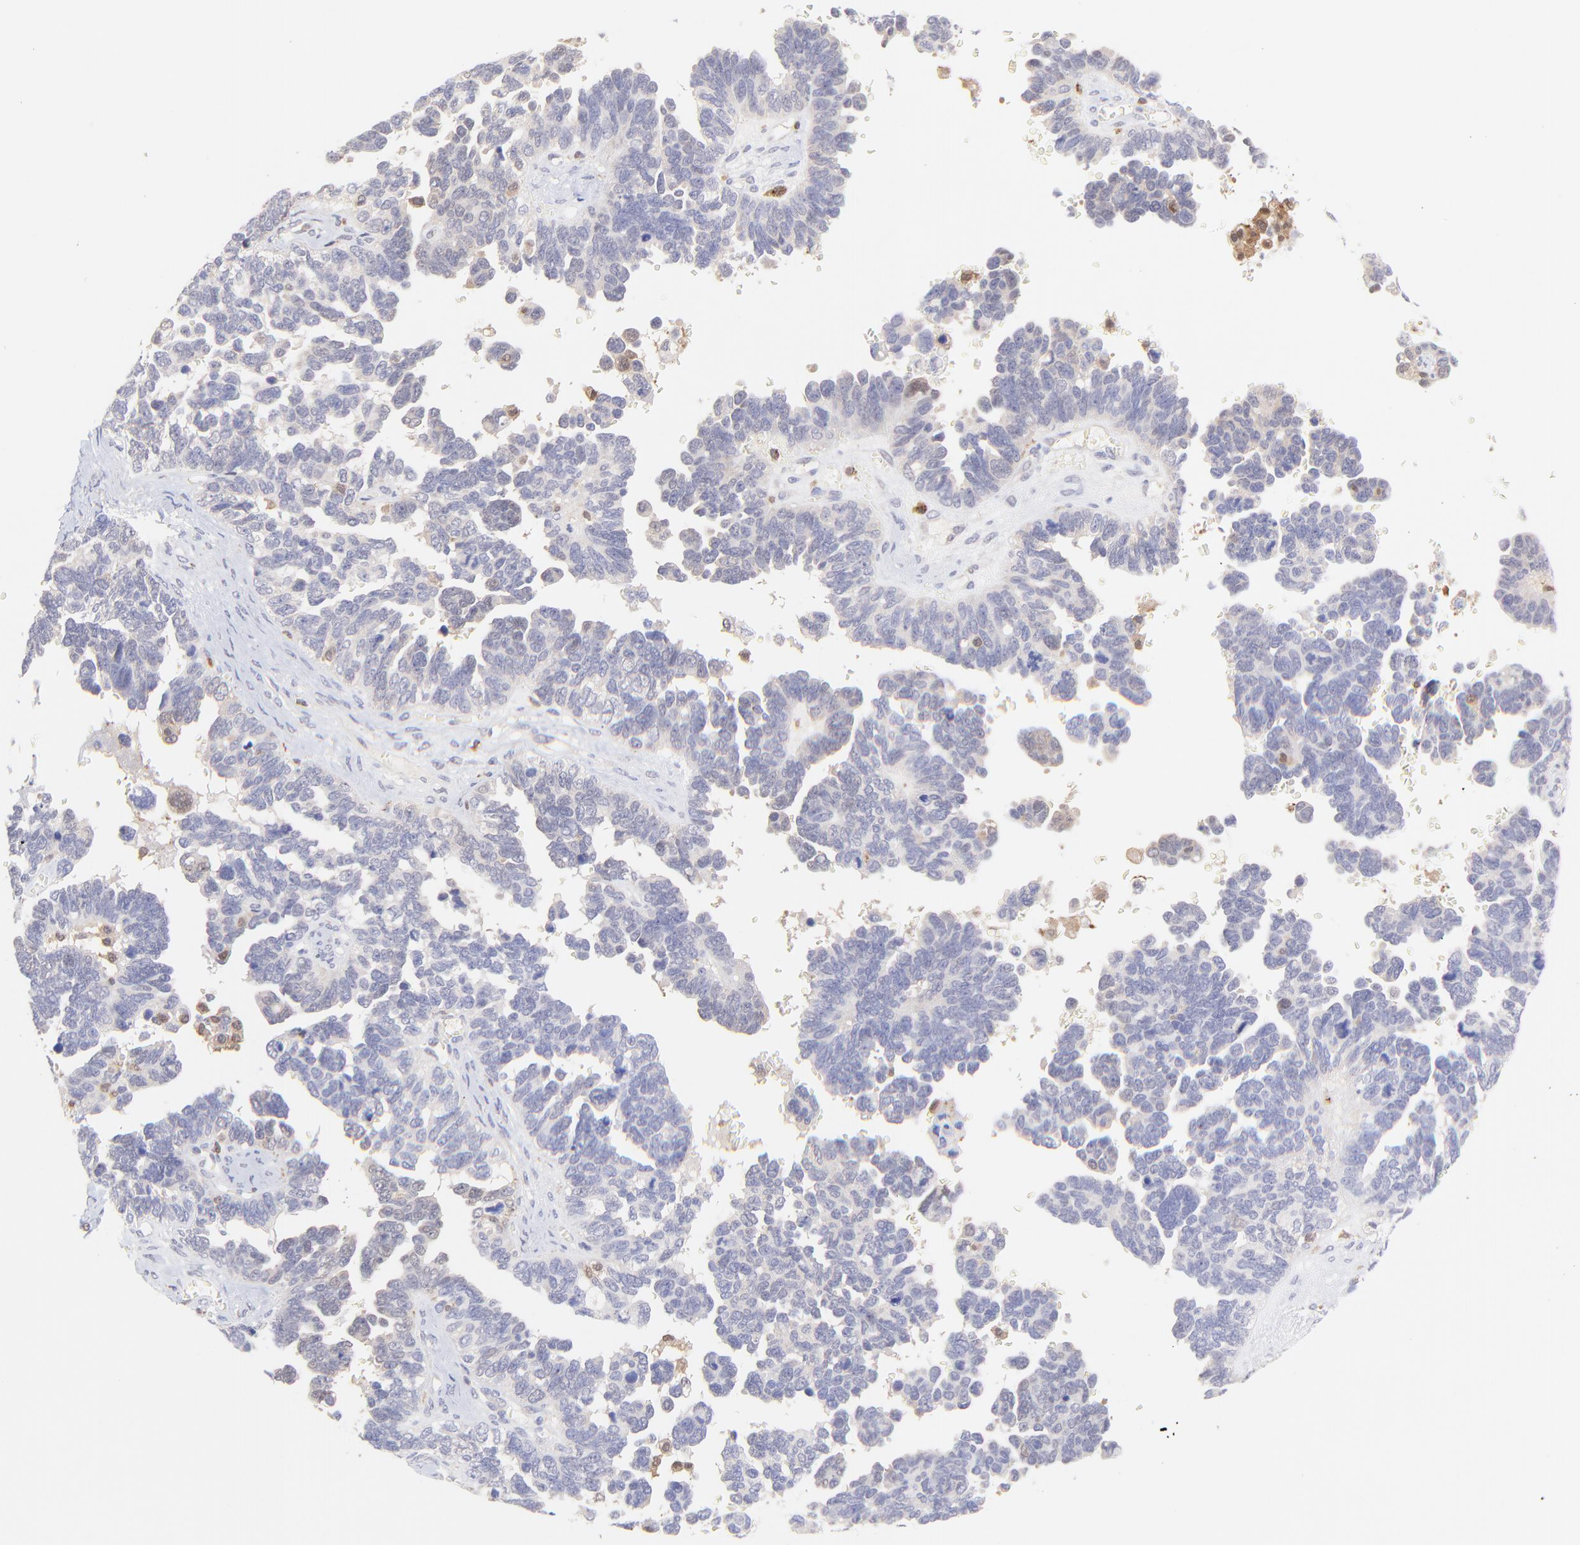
{"staining": {"intensity": "negative", "quantity": "none", "location": "none"}, "tissue": "ovarian cancer", "cell_type": "Tumor cells", "image_type": "cancer", "snomed": [{"axis": "morphology", "description": "Cystadenocarcinoma, serous, NOS"}, {"axis": "topography", "description": "Ovary"}], "caption": "Immunohistochemistry (IHC) of human ovarian serous cystadenocarcinoma displays no positivity in tumor cells.", "gene": "HYAL1", "patient": {"sex": "female", "age": 69}}